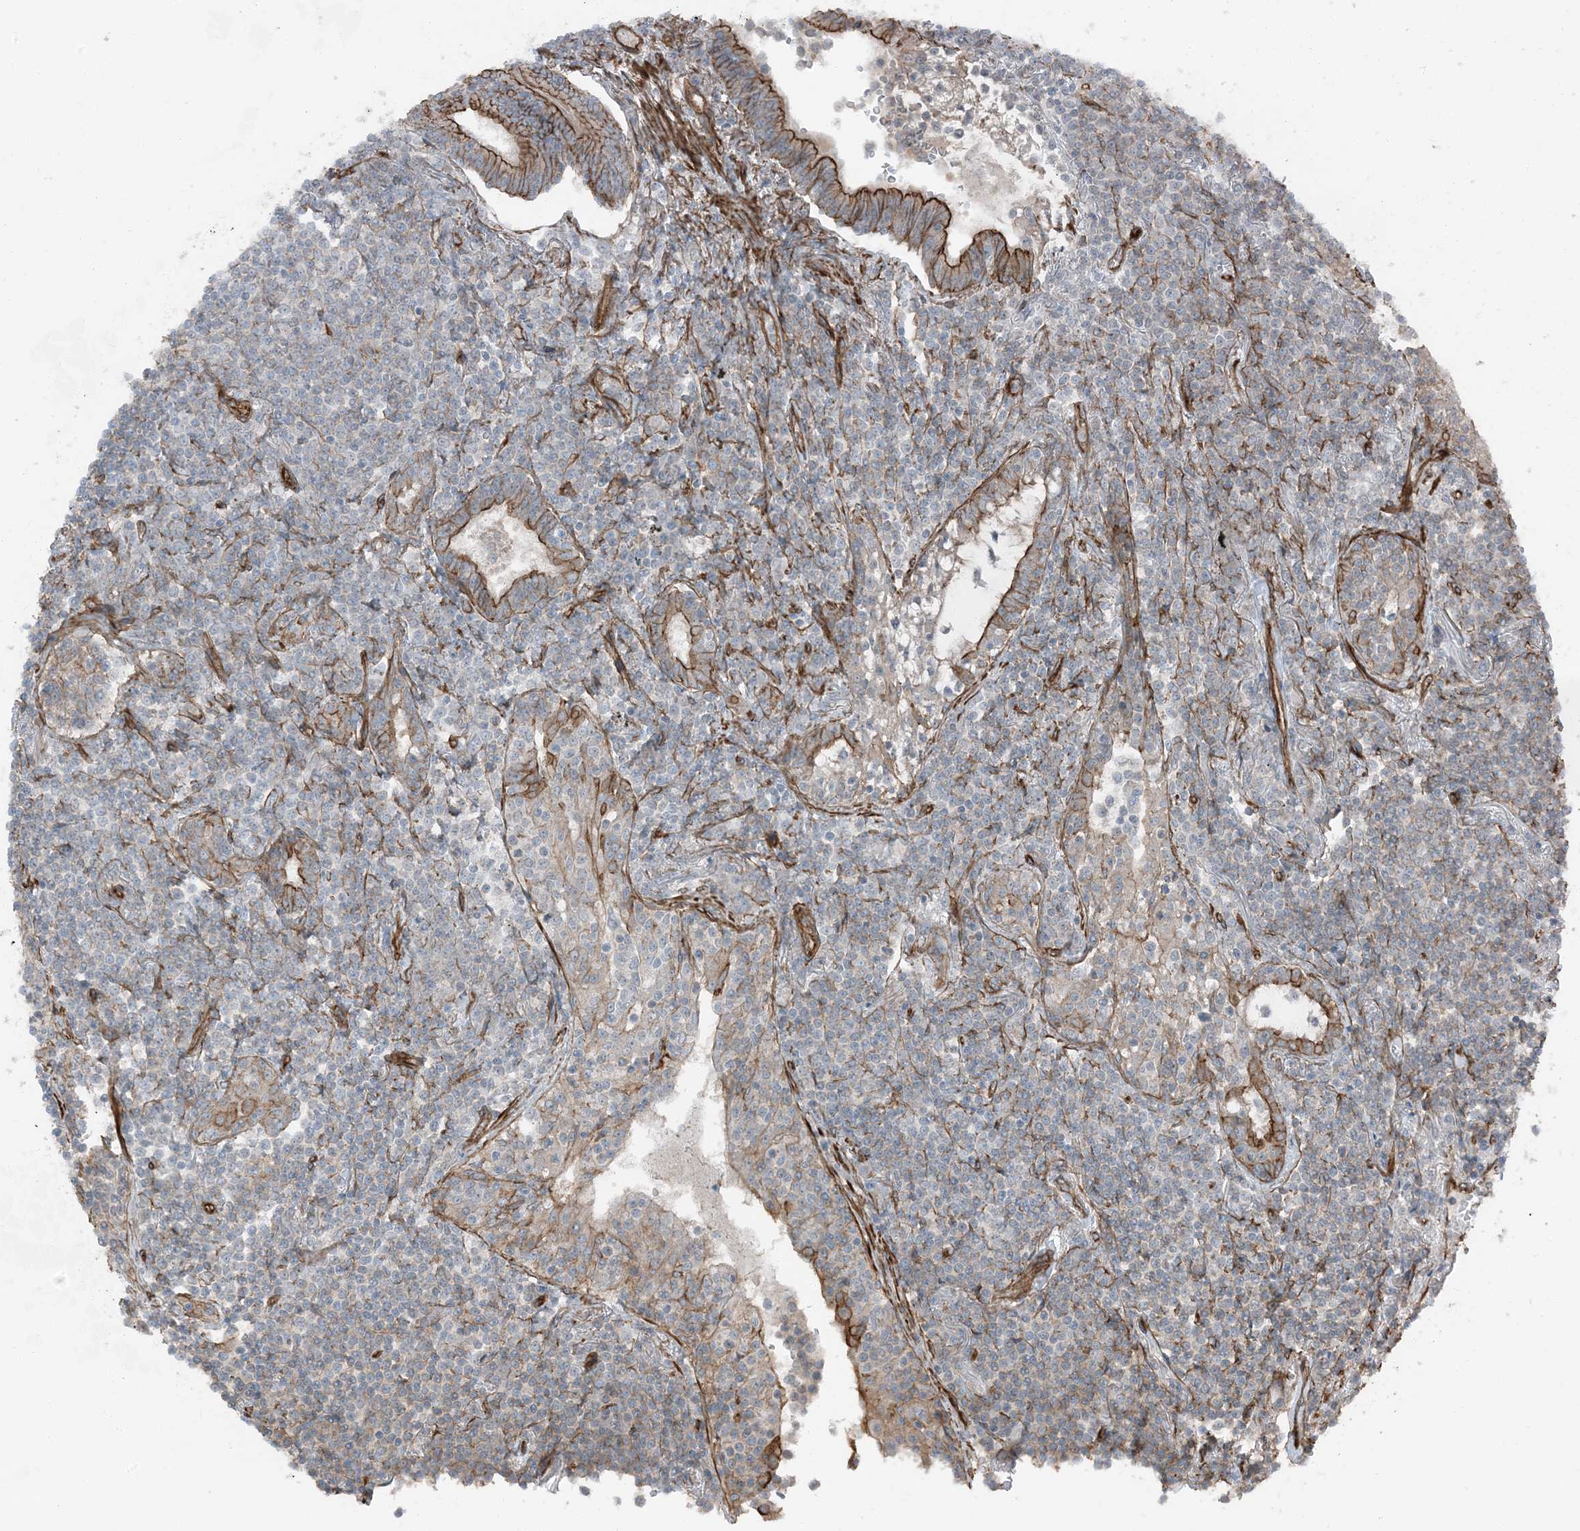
{"staining": {"intensity": "weak", "quantity": "<25%", "location": "cytoplasmic/membranous"}, "tissue": "lymphoma", "cell_type": "Tumor cells", "image_type": "cancer", "snomed": [{"axis": "morphology", "description": "Malignant lymphoma, non-Hodgkin's type, Low grade"}, {"axis": "topography", "description": "Lung"}], "caption": "Immunohistochemistry (IHC) photomicrograph of neoplastic tissue: human malignant lymphoma, non-Hodgkin's type (low-grade) stained with DAB (3,3'-diaminobenzidine) demonstrates no significant protein positivity in tumor cells.", "gene": "ZFP90", "patient": {"sex": "female", "age": 71}}